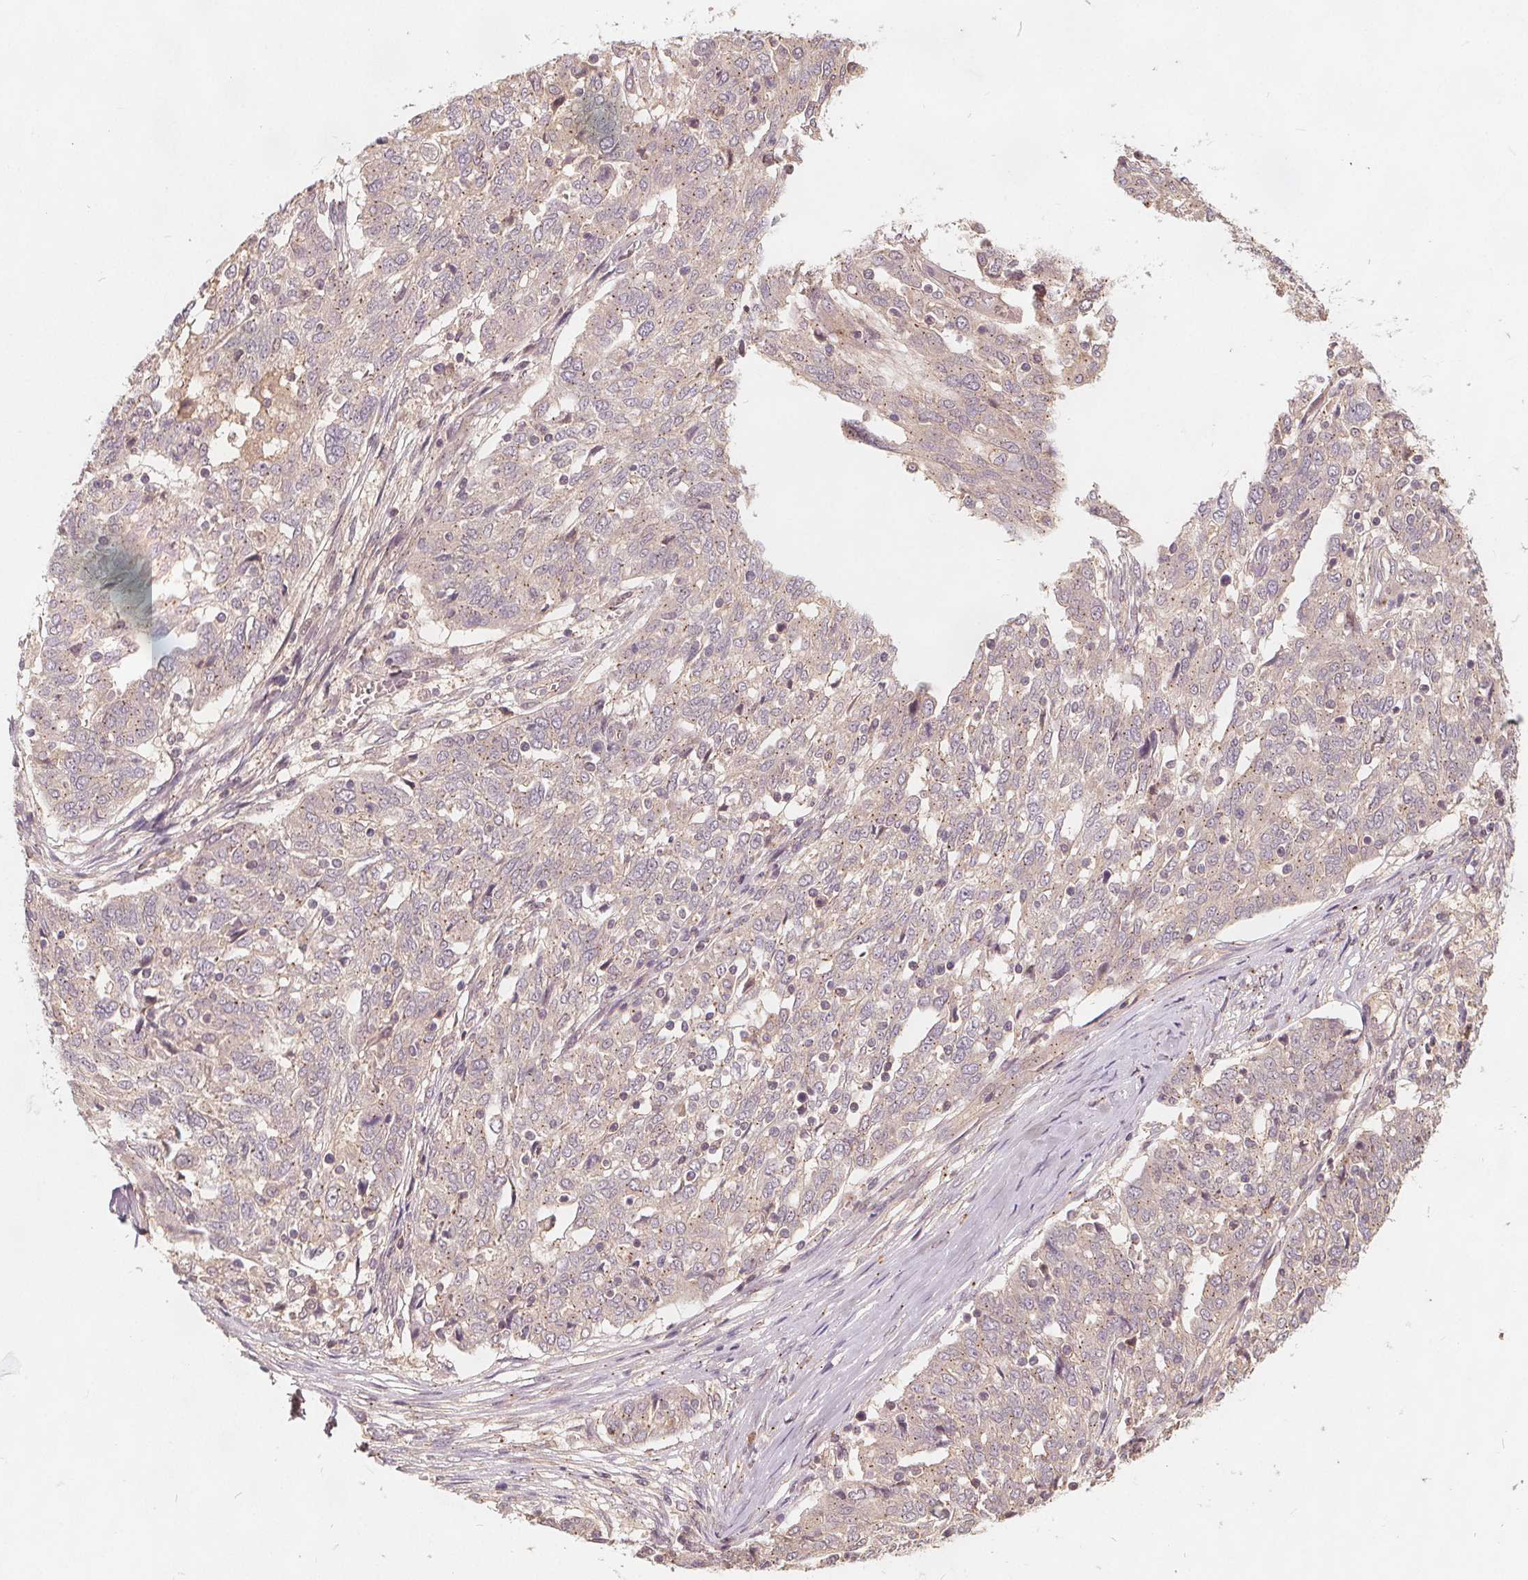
{"staining": {"intensity": "negative", "quantity": "none", "location": "none"}, "tissue": "ovarian cancer", "cell_type": "Tumor cells", "image_type": "cancer", "snomed": [{"axis": "morphology", "description": "Cystadenocarcinoma, serous, NOS"}, {"axis": "topography", "description": "Ovary"}], "caption": "Tumor cells are negative for brown protein staining in ovarian cancer (serous cystadenocarcinoma). The staining is performed using DAB (3,3'-diaminobenzidine) brown chromogen with nuclei counter-stained in using hematoxylin.", "gene": "CSNK1G2", "patient": {"sex": "female", "age": 67}}